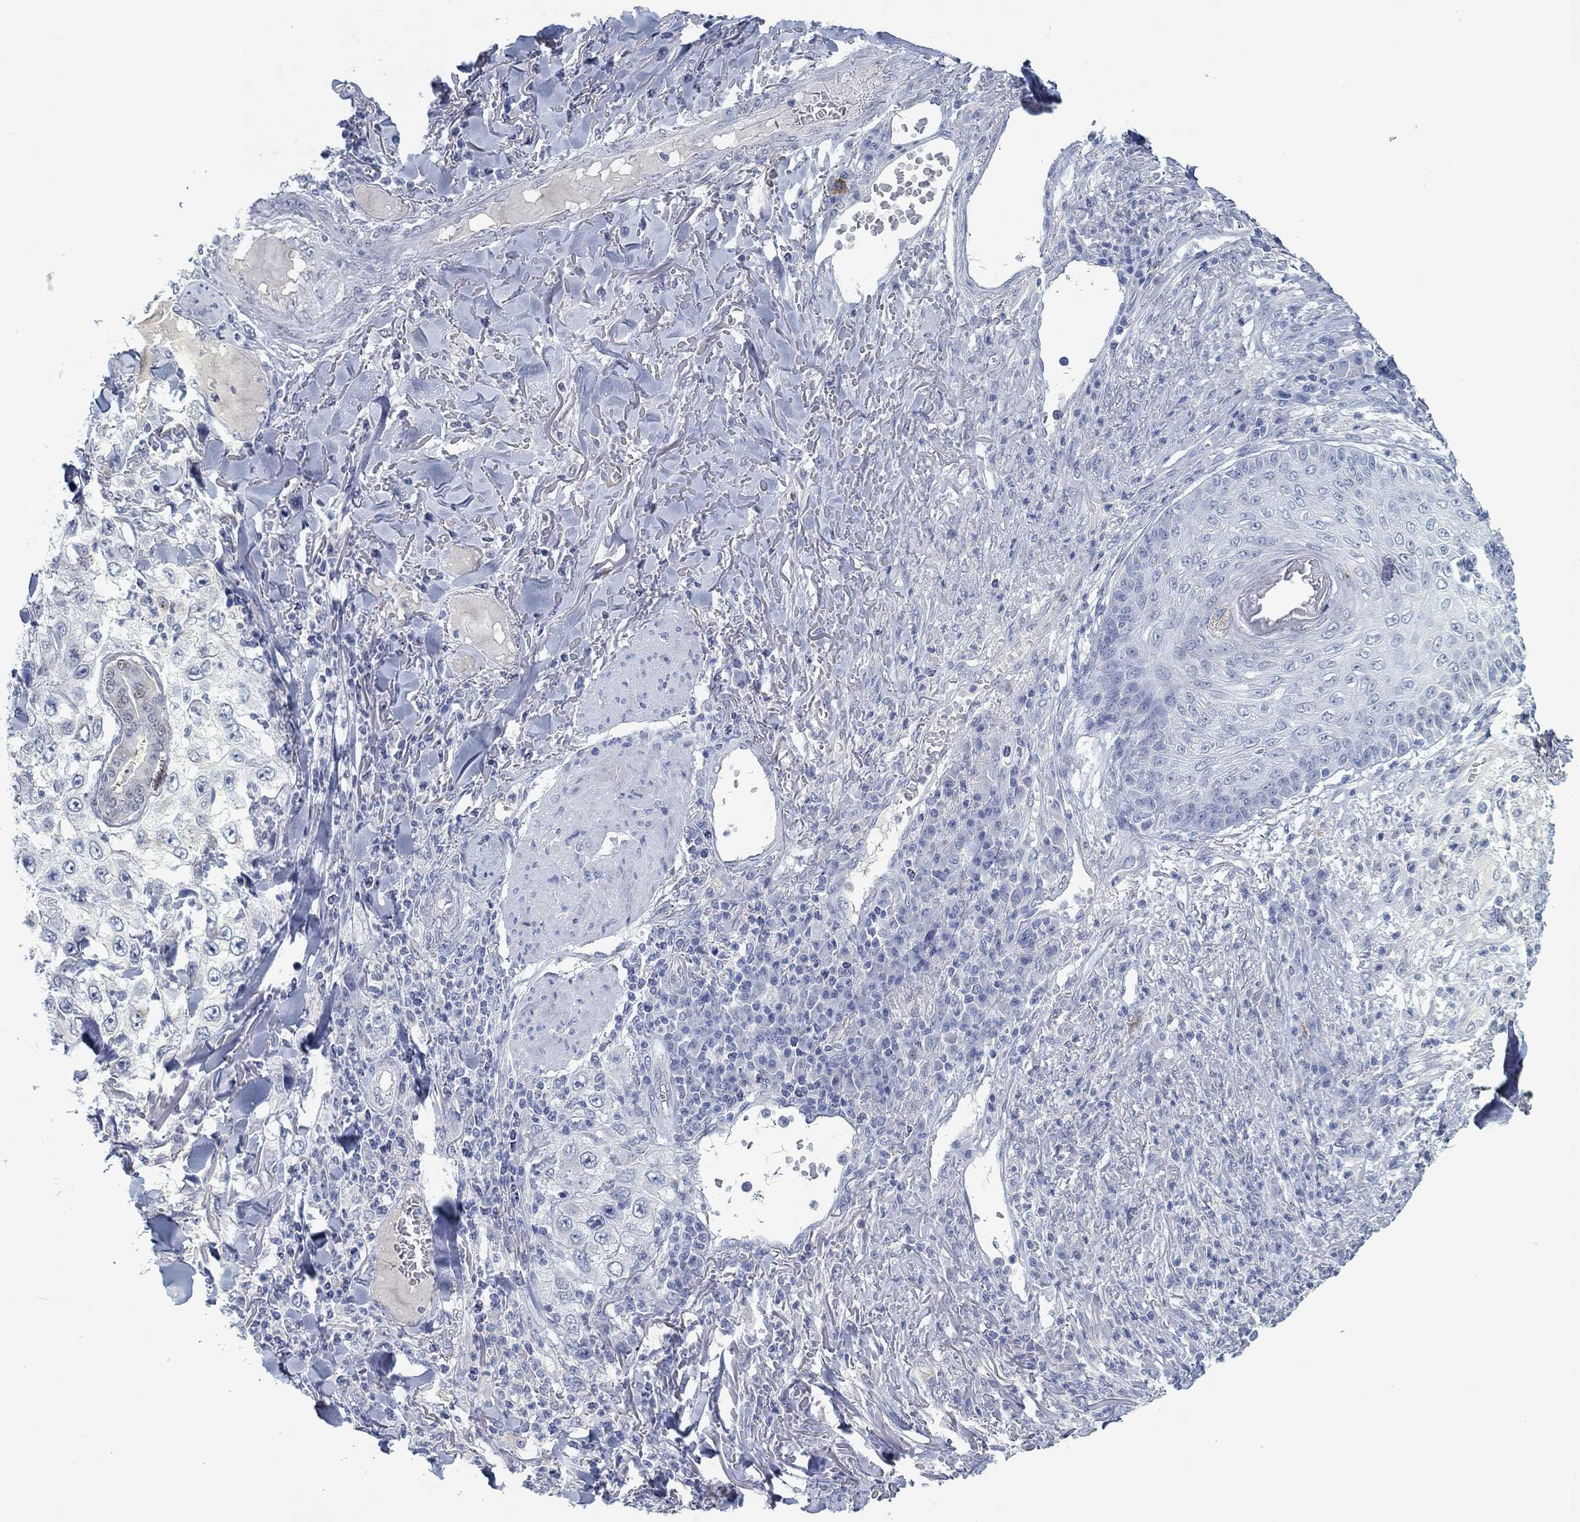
{"staining": {"intensity": "negative", "quantity": "none", "location": "none"}, "tissue": "skin cancer", "cell_type": "Tumor cells", "image_type": "cancer", "snomed": [{"axis": "morphology", "description": "Squamous cell carcinoma, NOS"}, {"axis": "topography", "description": "Skin"}], "caption": "High magnification brightfield microscopy of squamous cell carcinoma (skin) stained with DAB (3,3'-diaminobenzidine) (brown) and counterstained with hematoxylin (blue): tumor cells show no significant expression.", "gene": "TEKT4", "patient": {"sex": "male", "age": 82}}